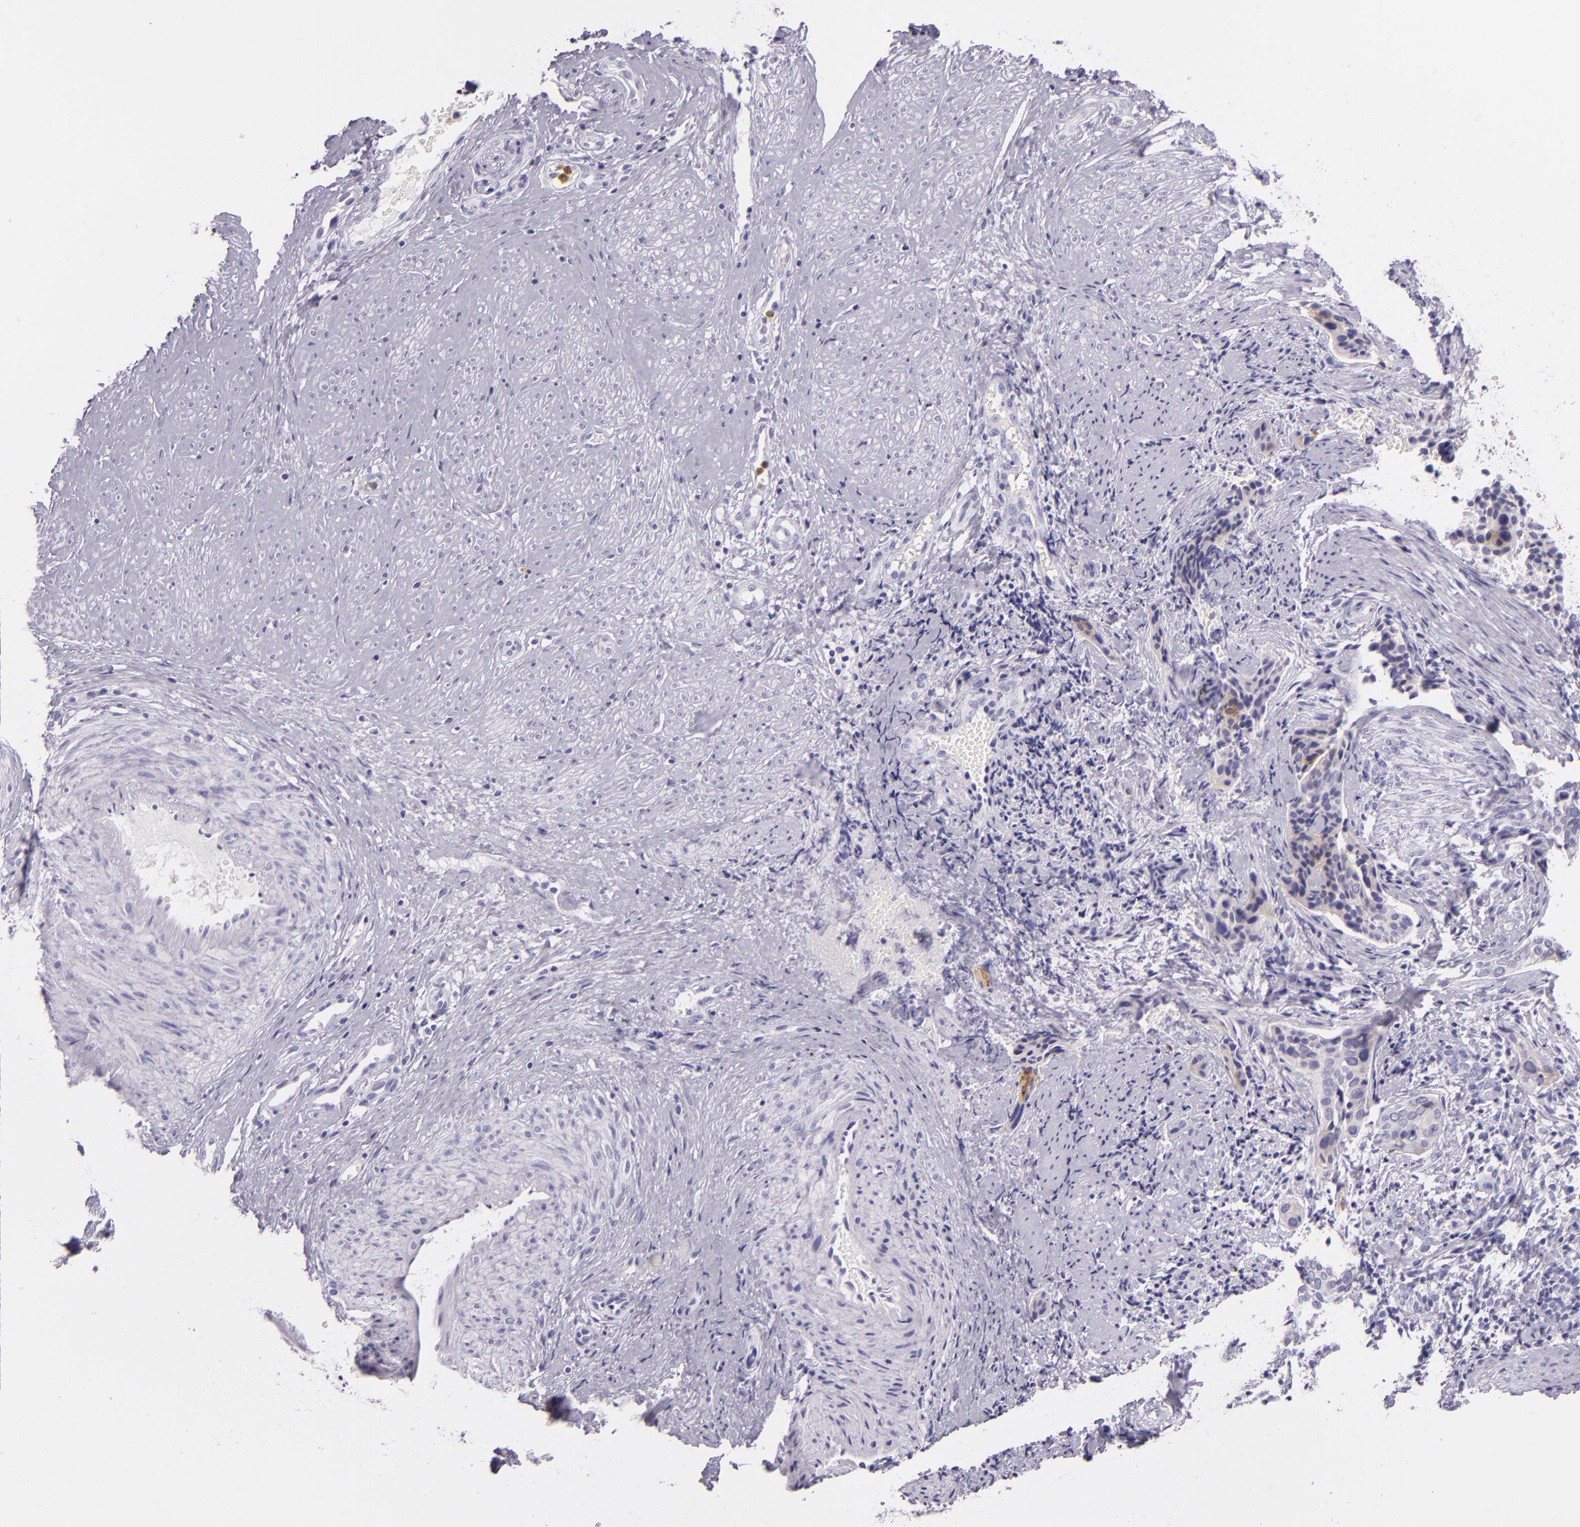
{"staining": {"intensity": "negative", "quantity": "none", "location": "none"}, "tissue": "cervical cancer", "cell_type": "Tumor cells", "image_type": "cancer", "snomed": [{"axis": "morphology", "description": "Squamous cell carcinoma, NOS"}, {"axis": "topography", "description": "Cervix"}], "caption": "Tumor cells show no significant positivity in cervical squamous cell carcinoma.", "gene": "CEACAM1", "patient": {"sex": "female", "age": 31}}